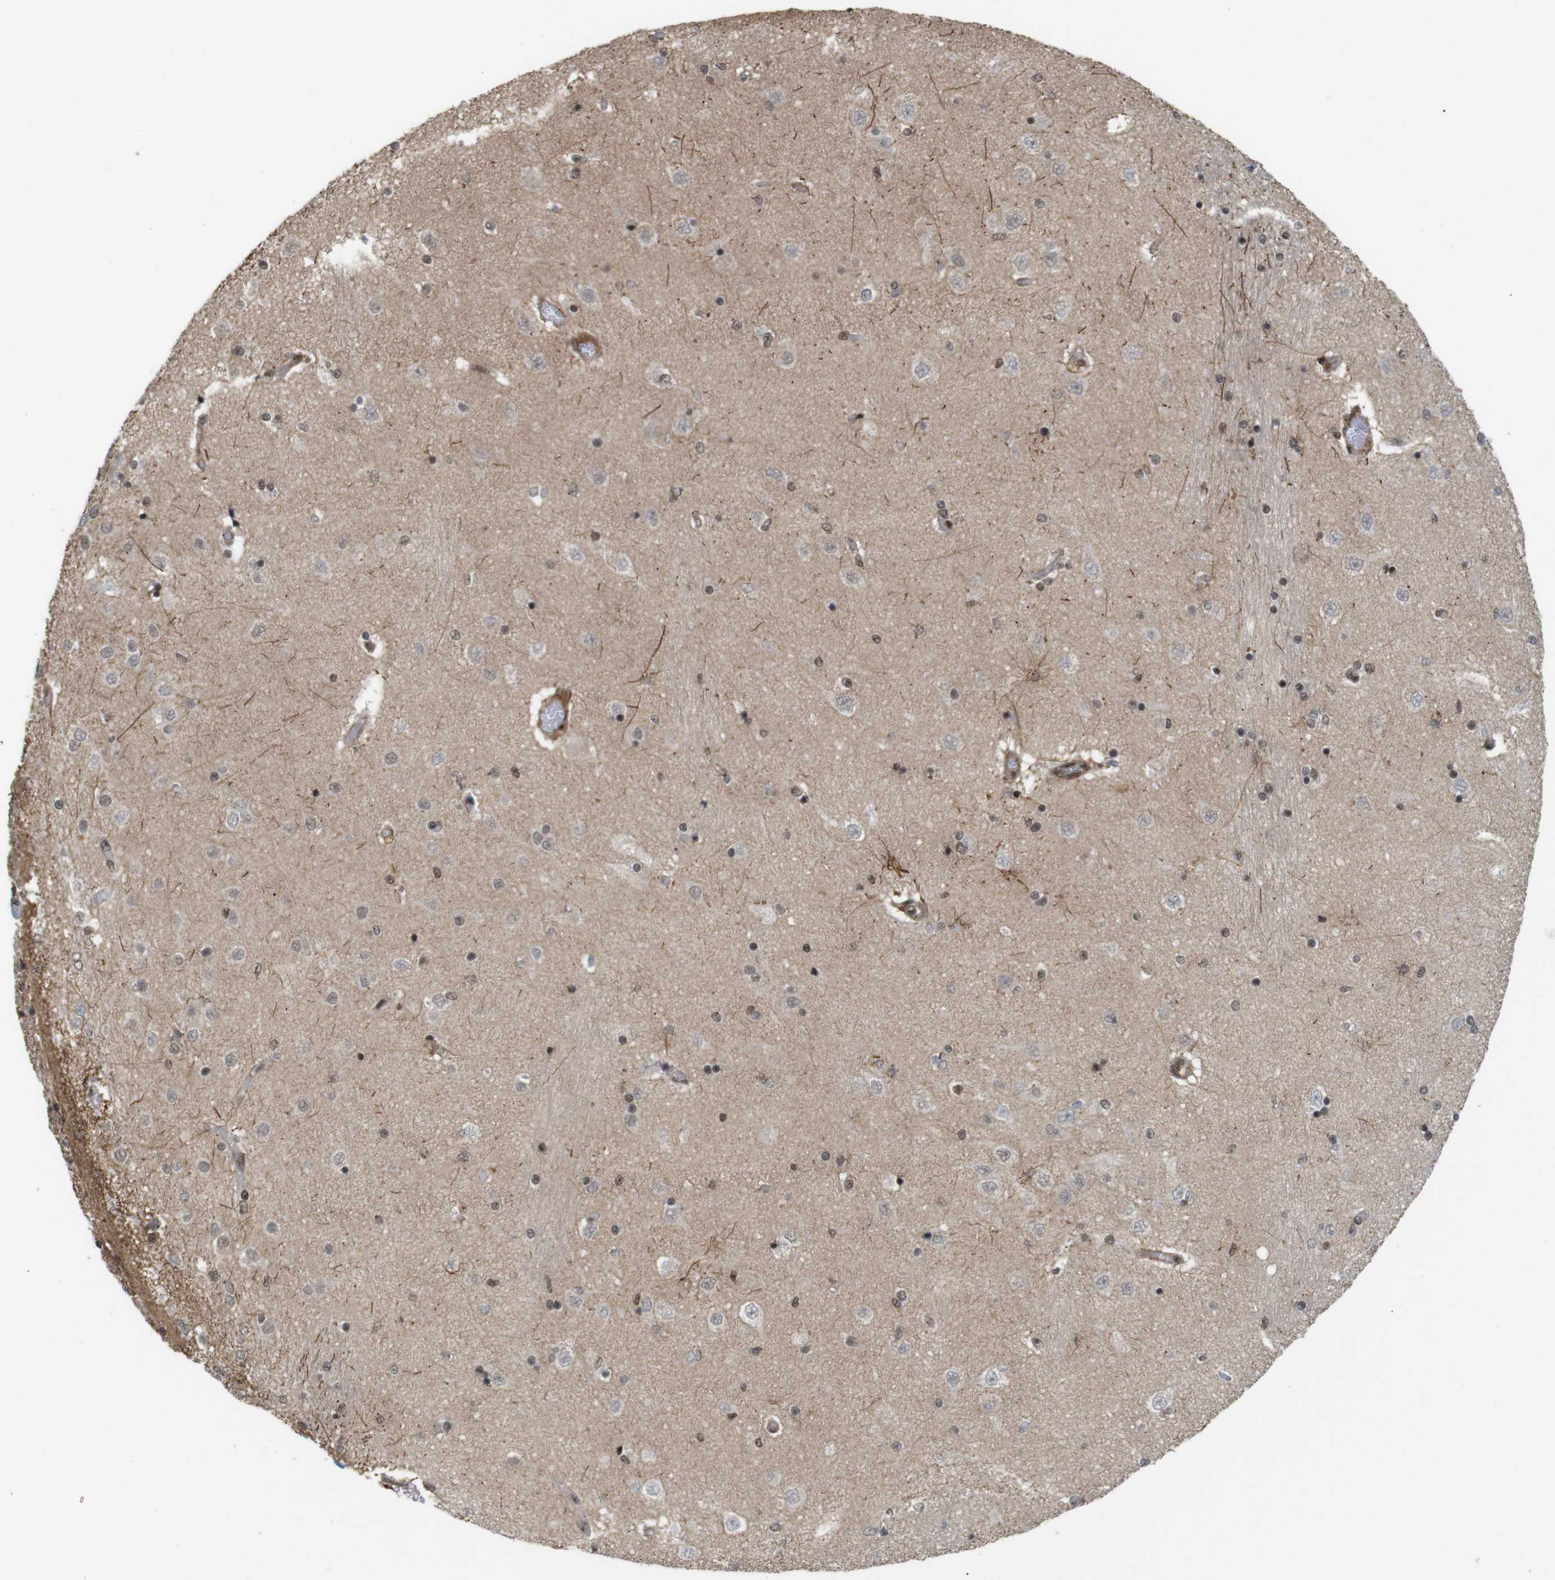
{"staining": {"intensity": "moderate", "quantity": ">75%", "location": "nuclear"}, "tissue": "hippocampus", "cell_type": "Glial cells", "image_type": "normal", "snomed": [{"axis": "morphology", "description": "Normal tissue, NOS"}, {"axis": "topography", "description": "Hippocampus"}], "caption": "Immunohistochemistry staining of unremarkable hippocampus, which displays medium levels of moderate nuclear staining in about >75% of glial cells indicating moderate nuclear protein positivity. The staining was performed using DAB (3,3'-diaminobenzidine) (brown) for protein detection and nuclei were counterstained in hematoxylin (blue).", "gene": "SP2", "patient": {"sex": "female", "age": 54}}